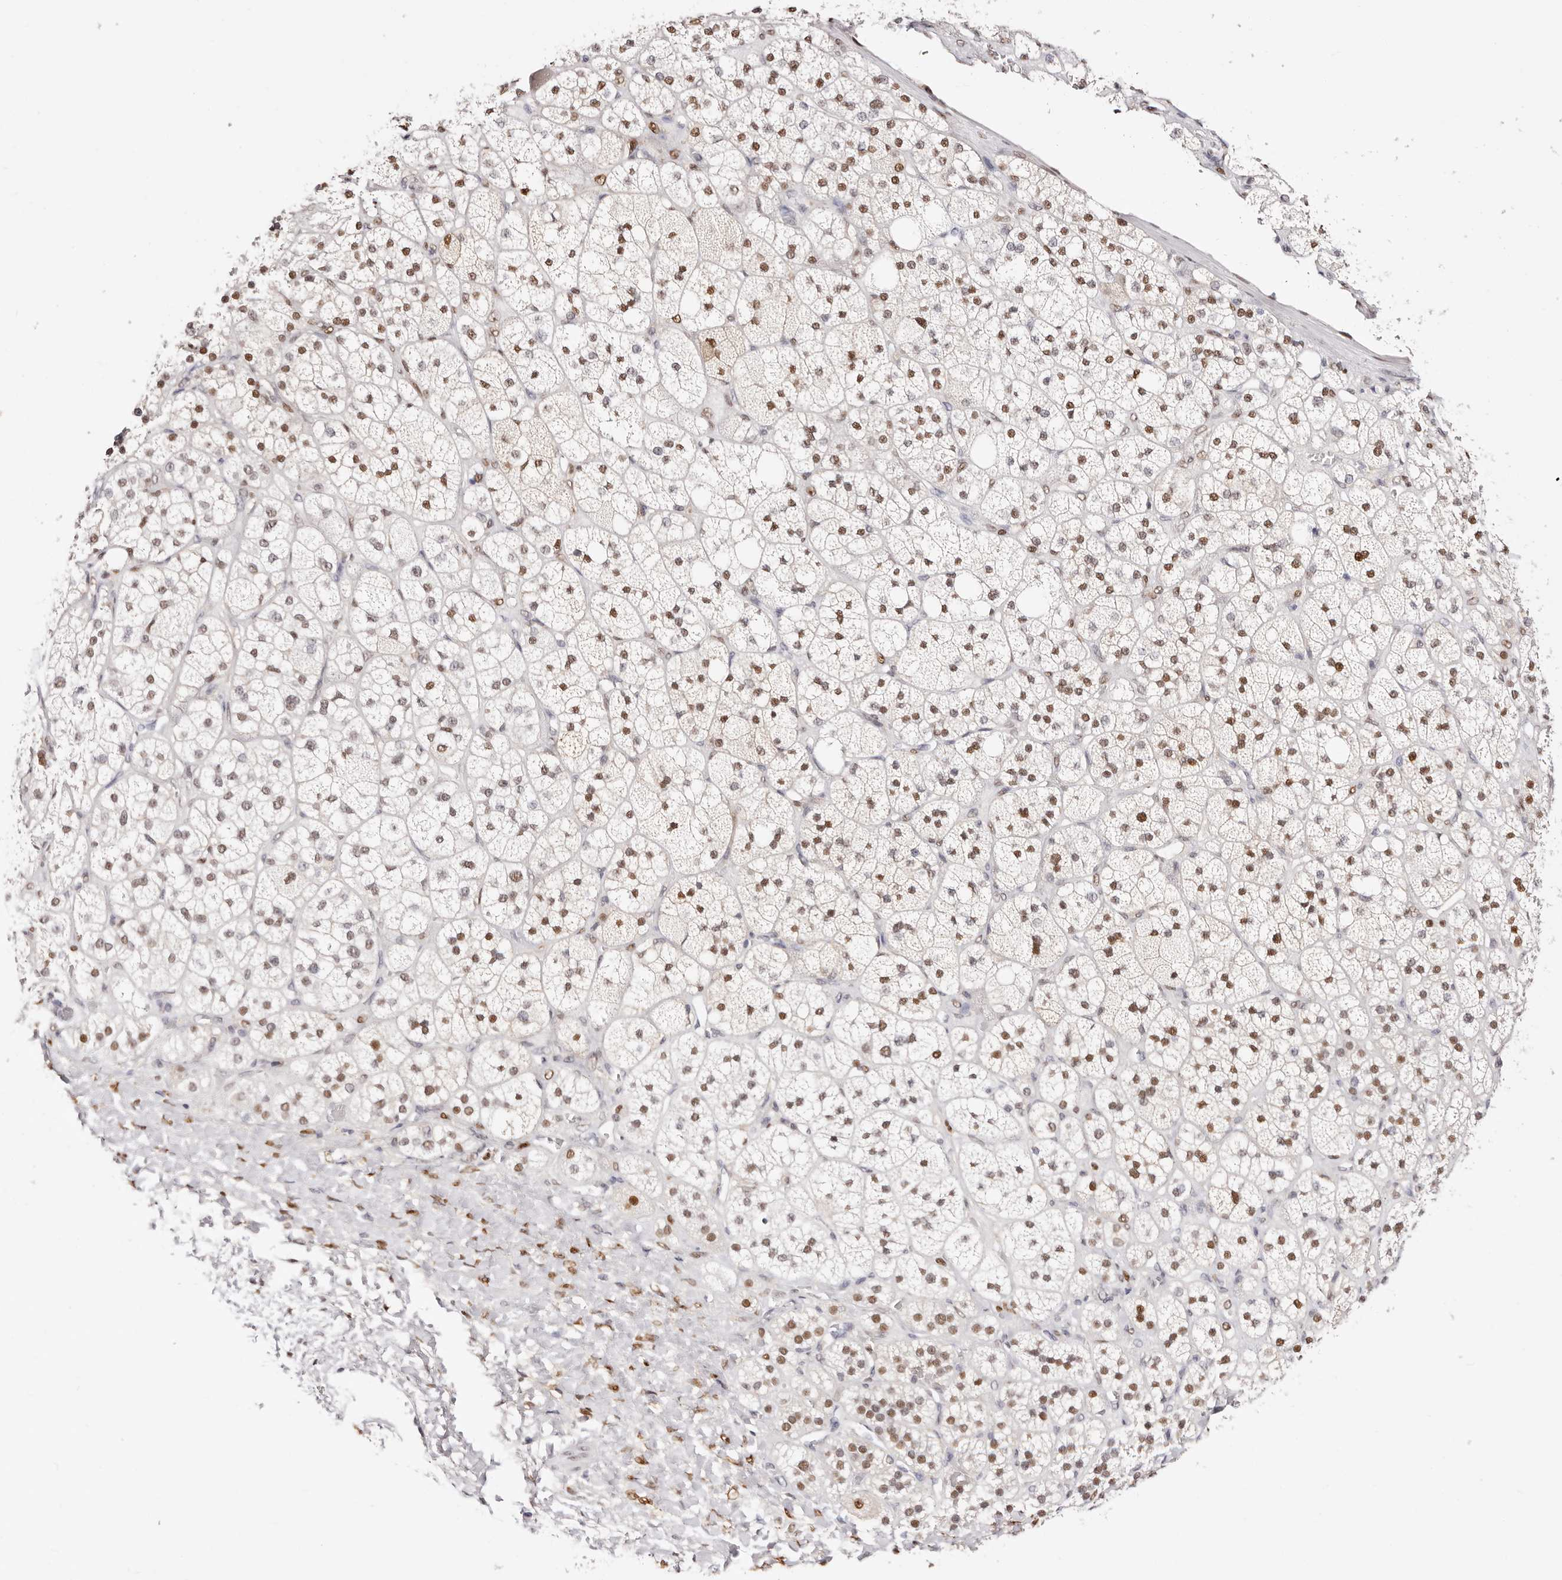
{"staining": {"intensity": "moderate", "quantity": ">75%", "location": "nuclear"}, "tissue": "adrenal gland", "cell_type": "Glandular cells", "image_type": "normal", "snomed": [{"axis": "morphology", "description": "Normal tissue, NOS"}, {"axis": "topography", "description": "Adrenal gland"}], "caption": "A photomicrograph showing moderate nuclear expression in approximately >75% of glandular cells in benign adrenal gland, as visualized by brown immunohistochemical staining.", "gene": "TKT", "patient": {"sex": "male", "age": 61}}